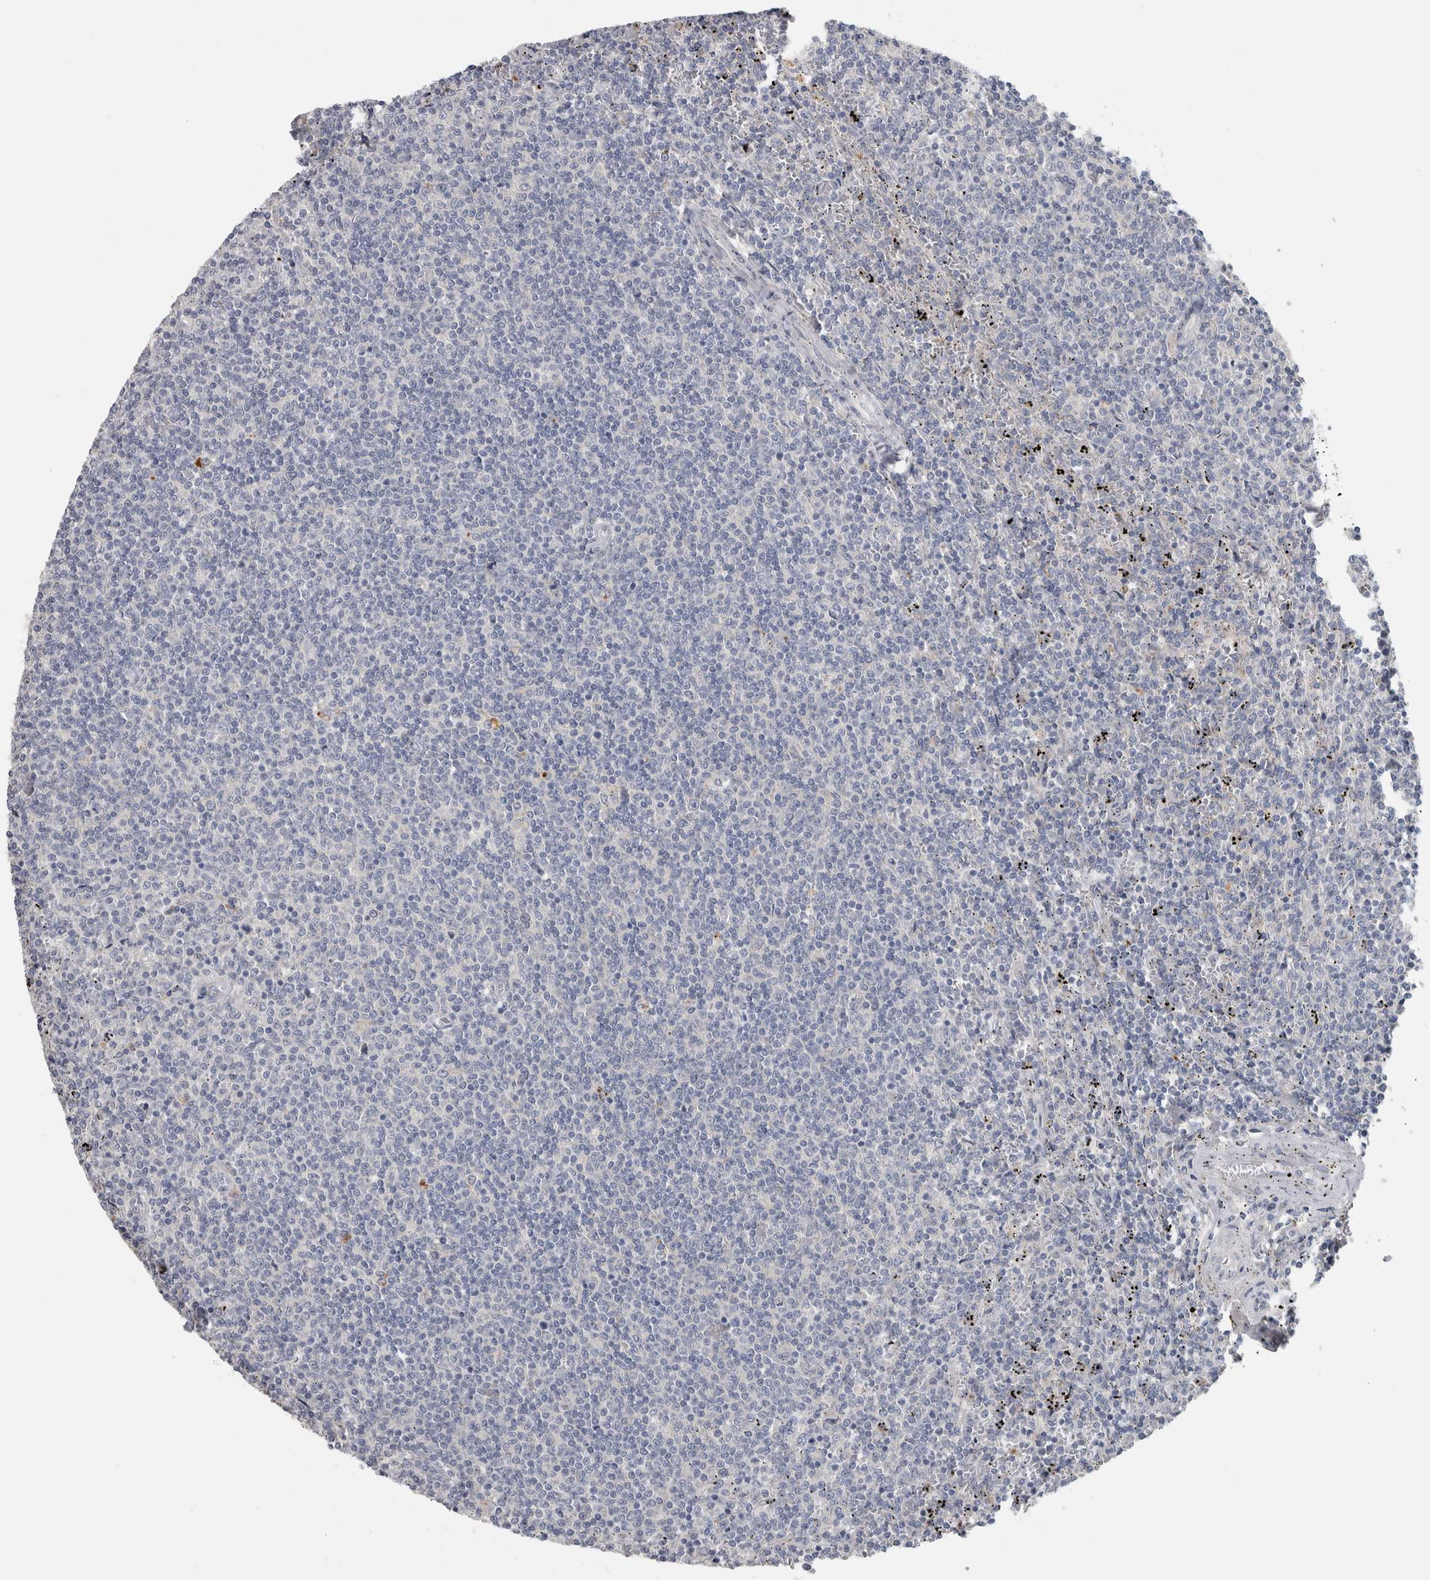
{"staining": {"intensity": "negative", "quantity": "none", "location": "none"}, "tissue": "lymphoma", "cell_type": "Tumor cells", "image_type": "cancer", "snomed": [{"axis": "morphology", "description": "Malignant lymphoma, non-Hodgkin's type, Low grade"}, {"axis": "topography", "description": "Spleen"}], "caption": "Tumor cells show no significant staining in low-grade malignant lymphoma, non-Hodgkin's type.", "gene": "ATXN2", "patient": {"sex": "female", "age": 50}}